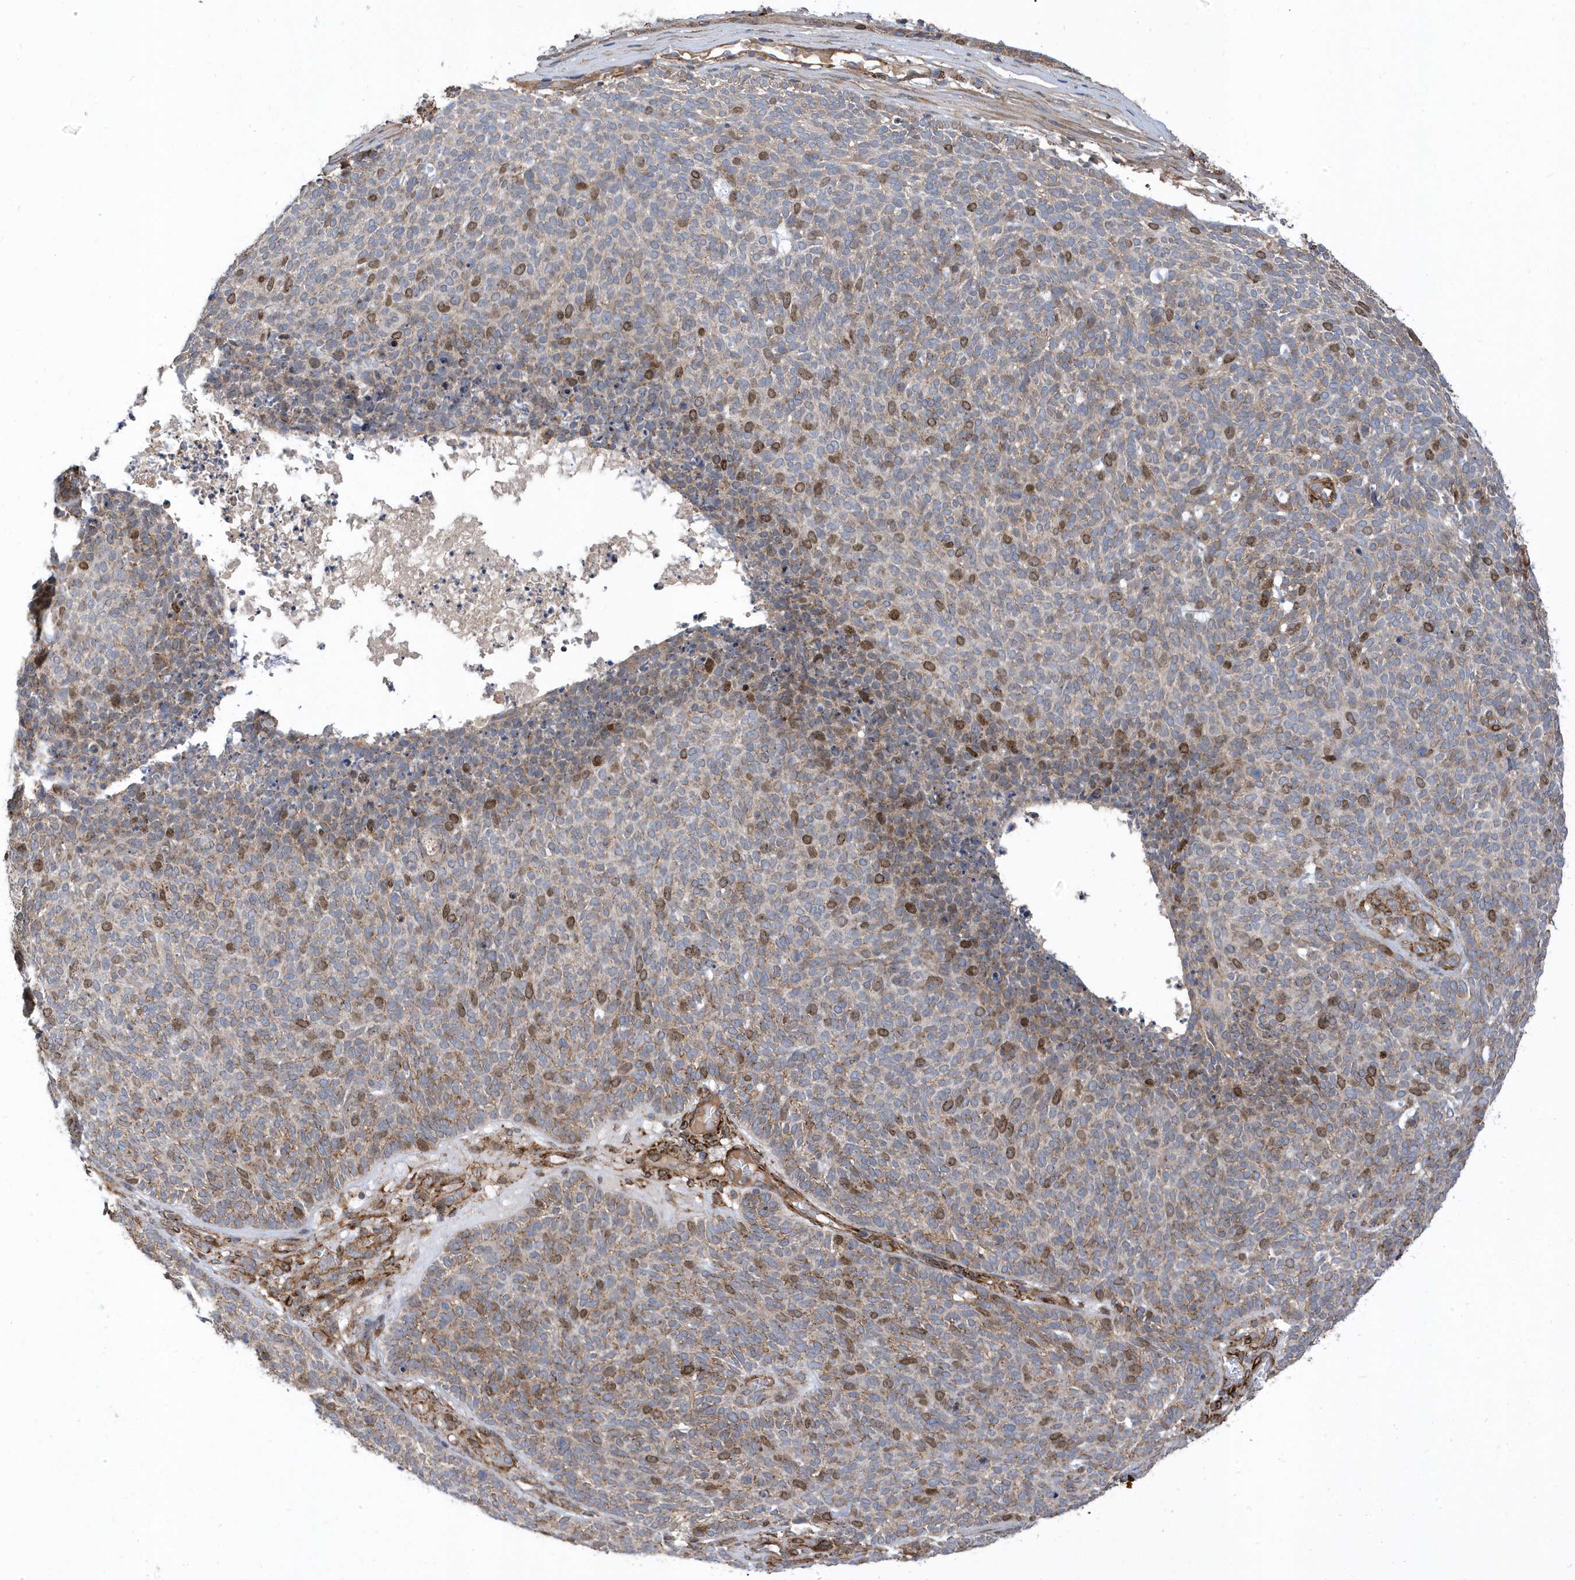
{"staining": {"intensity": "moderate", "quantity": "25%-75%", "location": "cytoplasmic/membranous,nuclear"}, "tissue": "skin cancer", "cell_type": "Tumor cells", "image_type": "cancer", "snomed": [{"axis": "morphology", "description": "Squamous cell carcinoma, NOS"}, {"axis": "topography", "description": "Skin"}], "caption": "Brown immunohistochemical staining in human squamous cell carcinoma (skin) exhibits moderate cytoplasmic/membranous and nuclear staining in about 25%-75% of tumor cells.", "gene": "HRH4", "patient": {"sex": "female", "age": 90}}